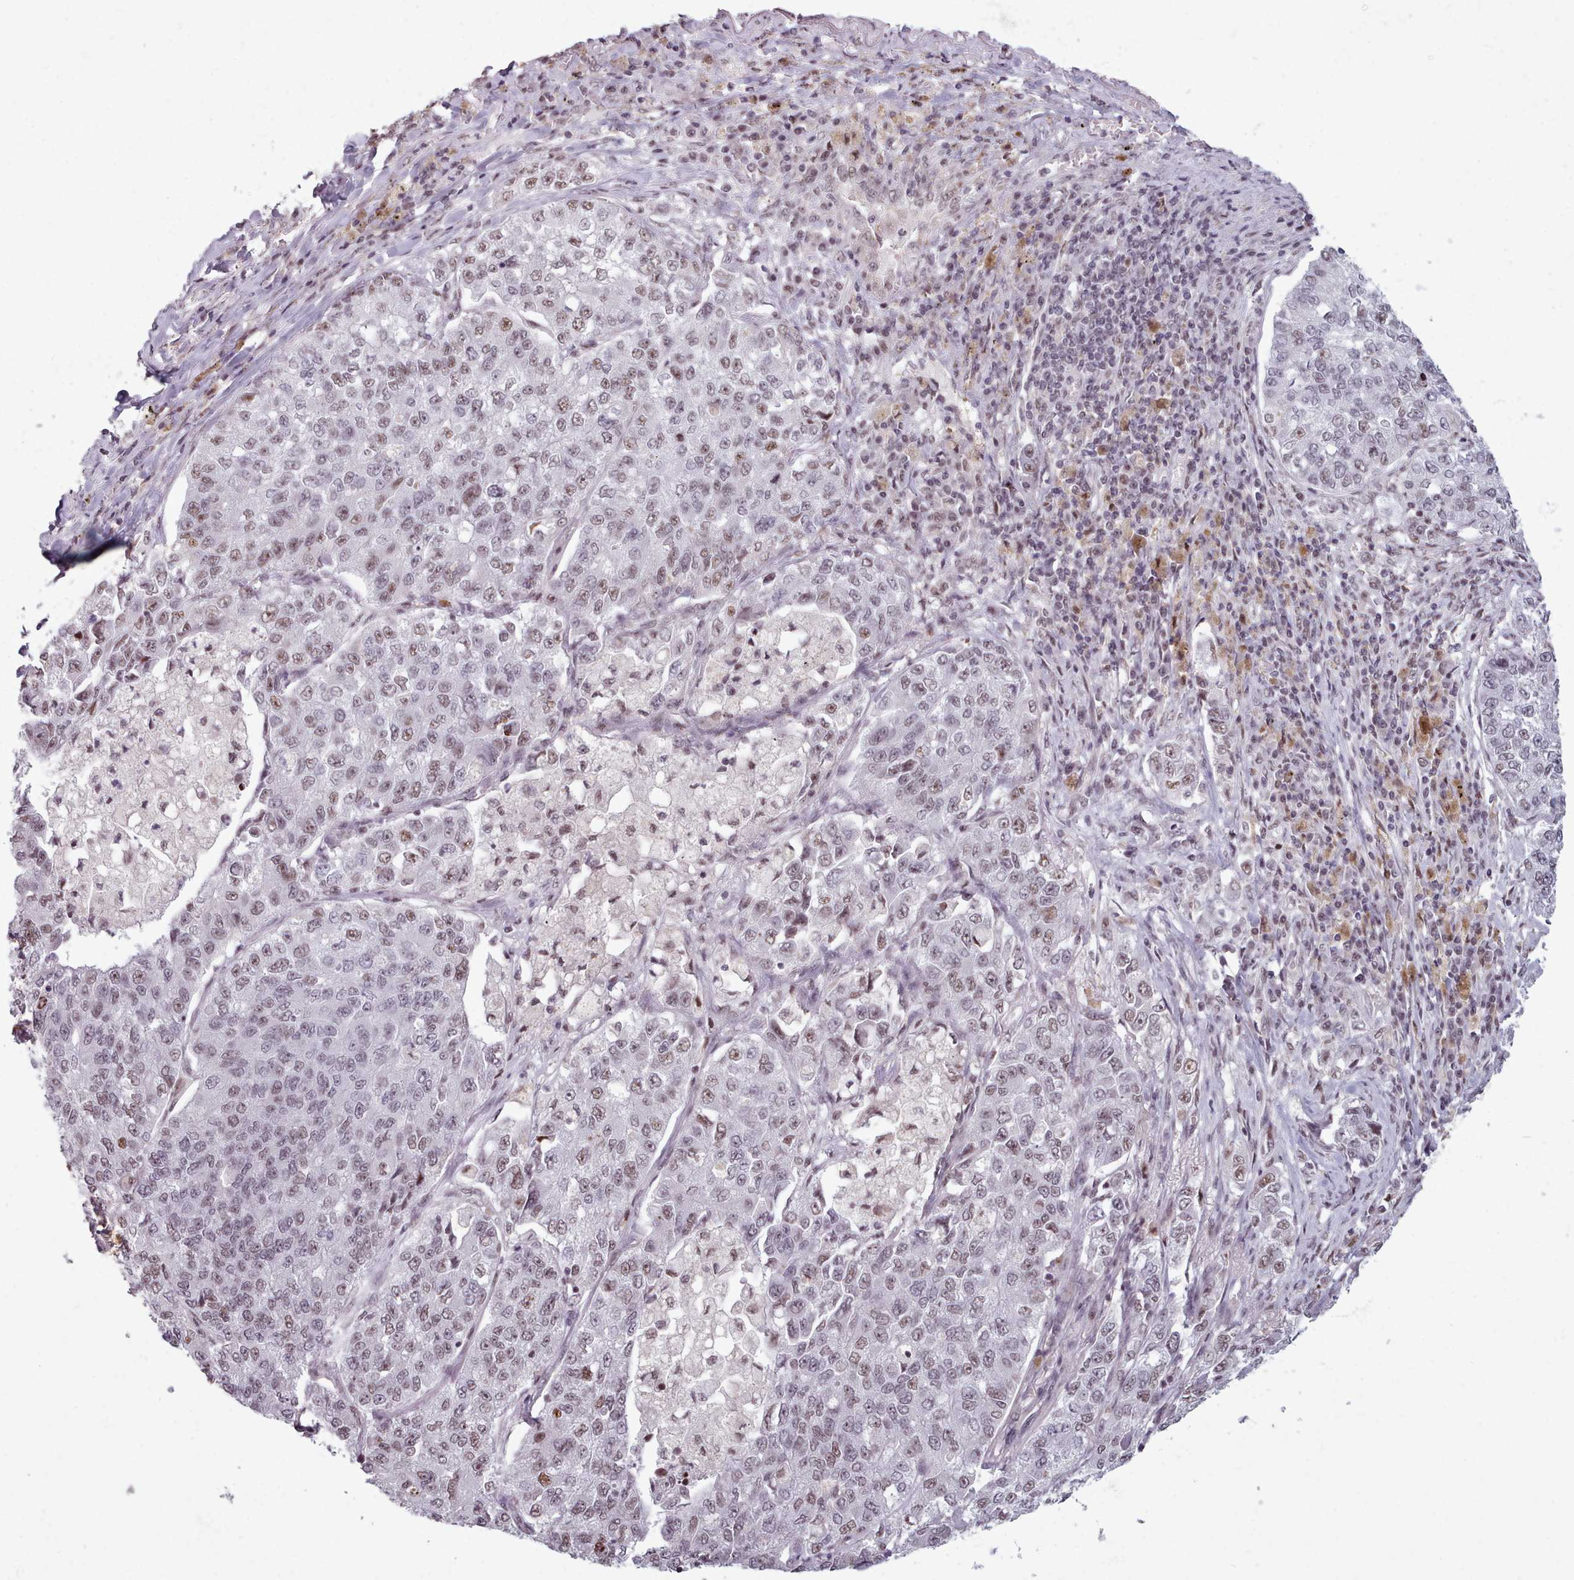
{"staining": {"intensity": "weak", "quantity": ">75%", "location": "nuclear"}, "tissue": "lung cancer", "cell_type": "Tumor cells", "image_type": "cancer", "snomed": [{"axis": "morphology", "description": "Adenocarcinoma, NOS"}, {"axis": "topography", "description": "Lung"}], "caption": "The histopathology image demonstrates a brown stain indicating the presence of a protein in the nuclear of tumor cells in lung cancer (adenocarcinoma).", "gene": "SRRM1", "patient": {"sex": "male", "age": 49}}